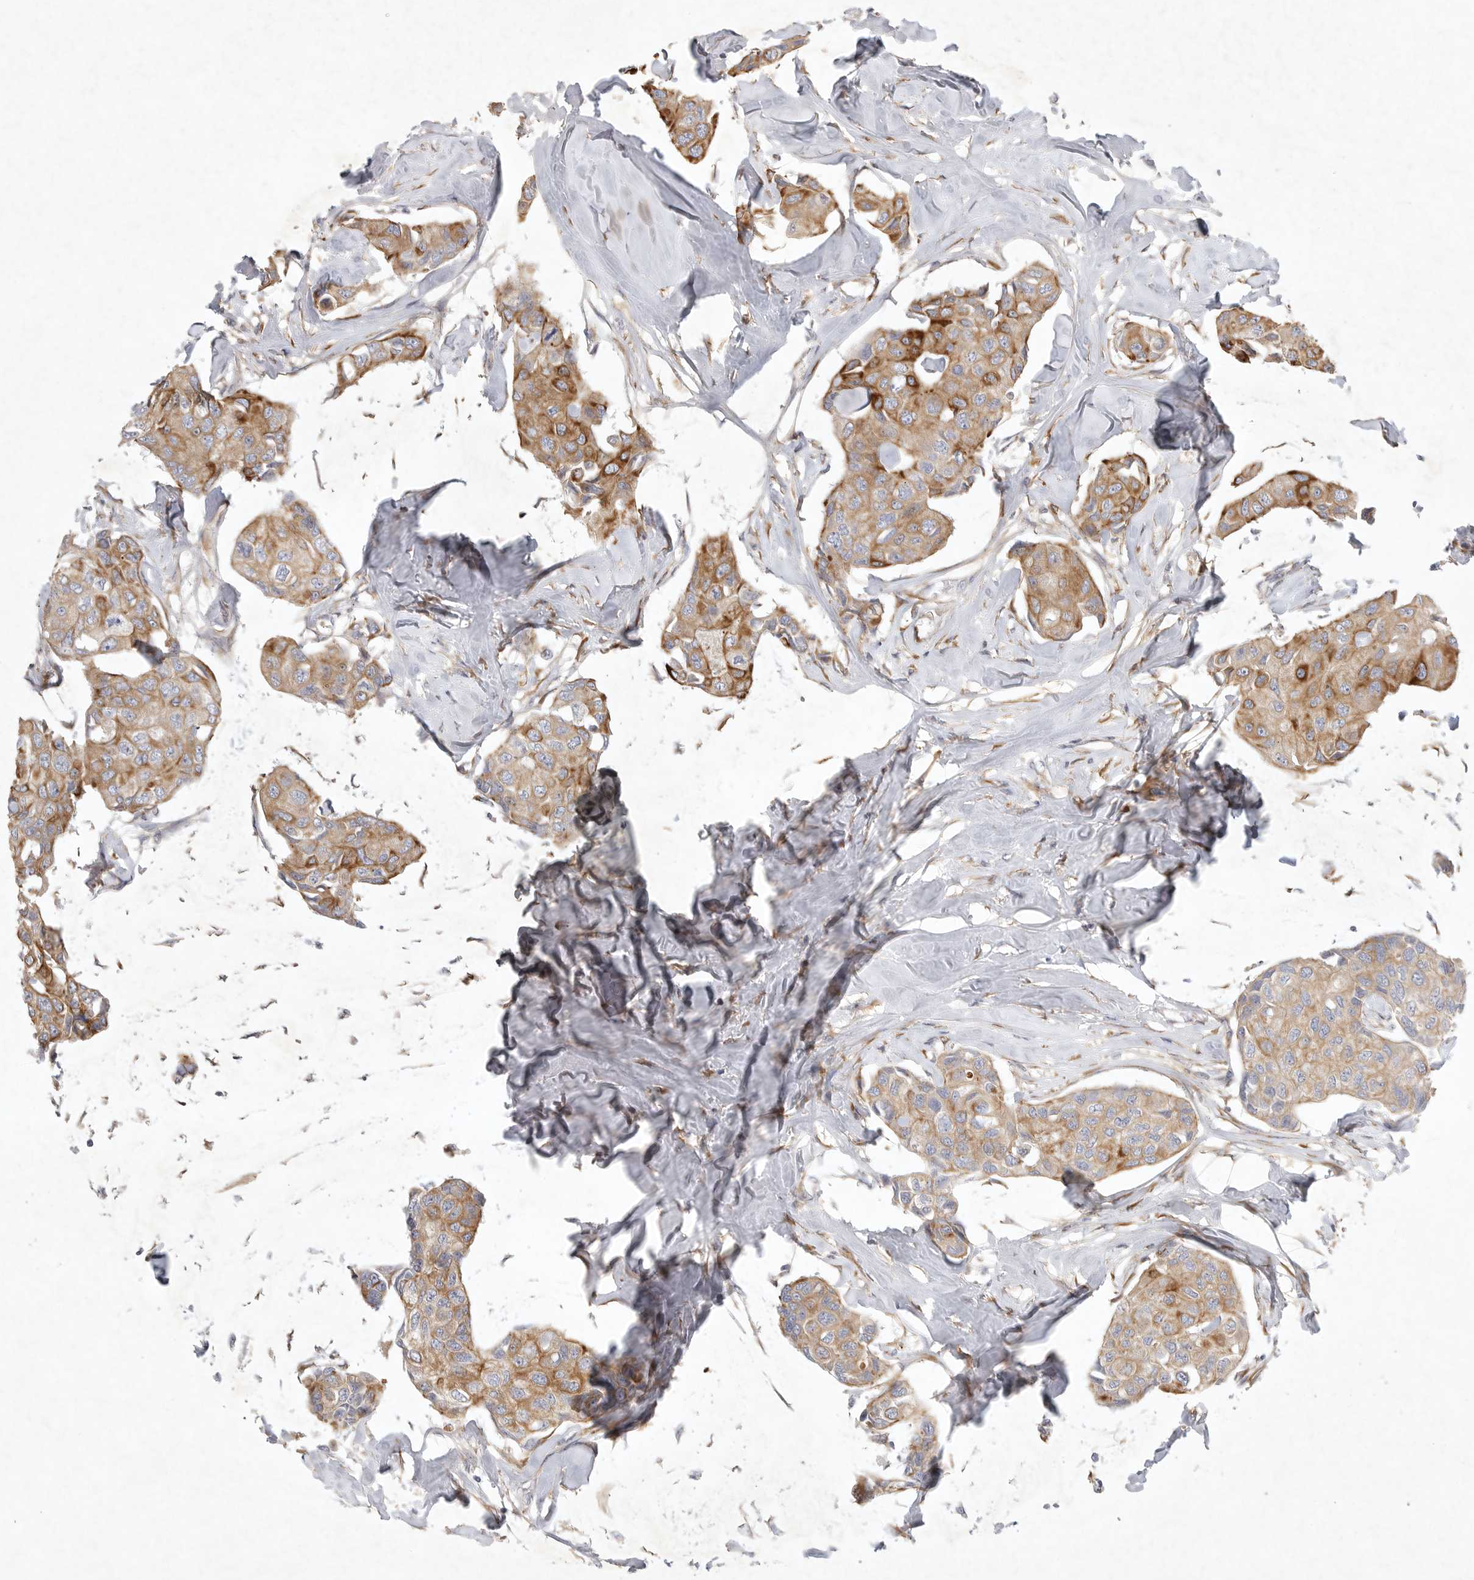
{"staining": {"intensity": "moderate", "quantity": ">75%", "location": "cytoplasmic/membranous"}, "tissue": "breast cancer", "cell_type": "Tumor cells", "image_type": "cancer", "snomed": [{"axis": "morphology", "description": "Duct carcinoma"}, {"axis": "topography", "description": "Breast"}], "caption": "A high-resolution micrograph shows immunohistochemistry (IHC) staining of breast intraductal carcinoma, which reveals moderate cytoplasmic/membranous expression in approximately >75% of tumor cells. (DAB (3,3'-diaminobenzidine) IHC, brown staining for protein, blue staining for nuclei).", "gene": "BZW2", "patient": {"sex": "female", "age": 80}}